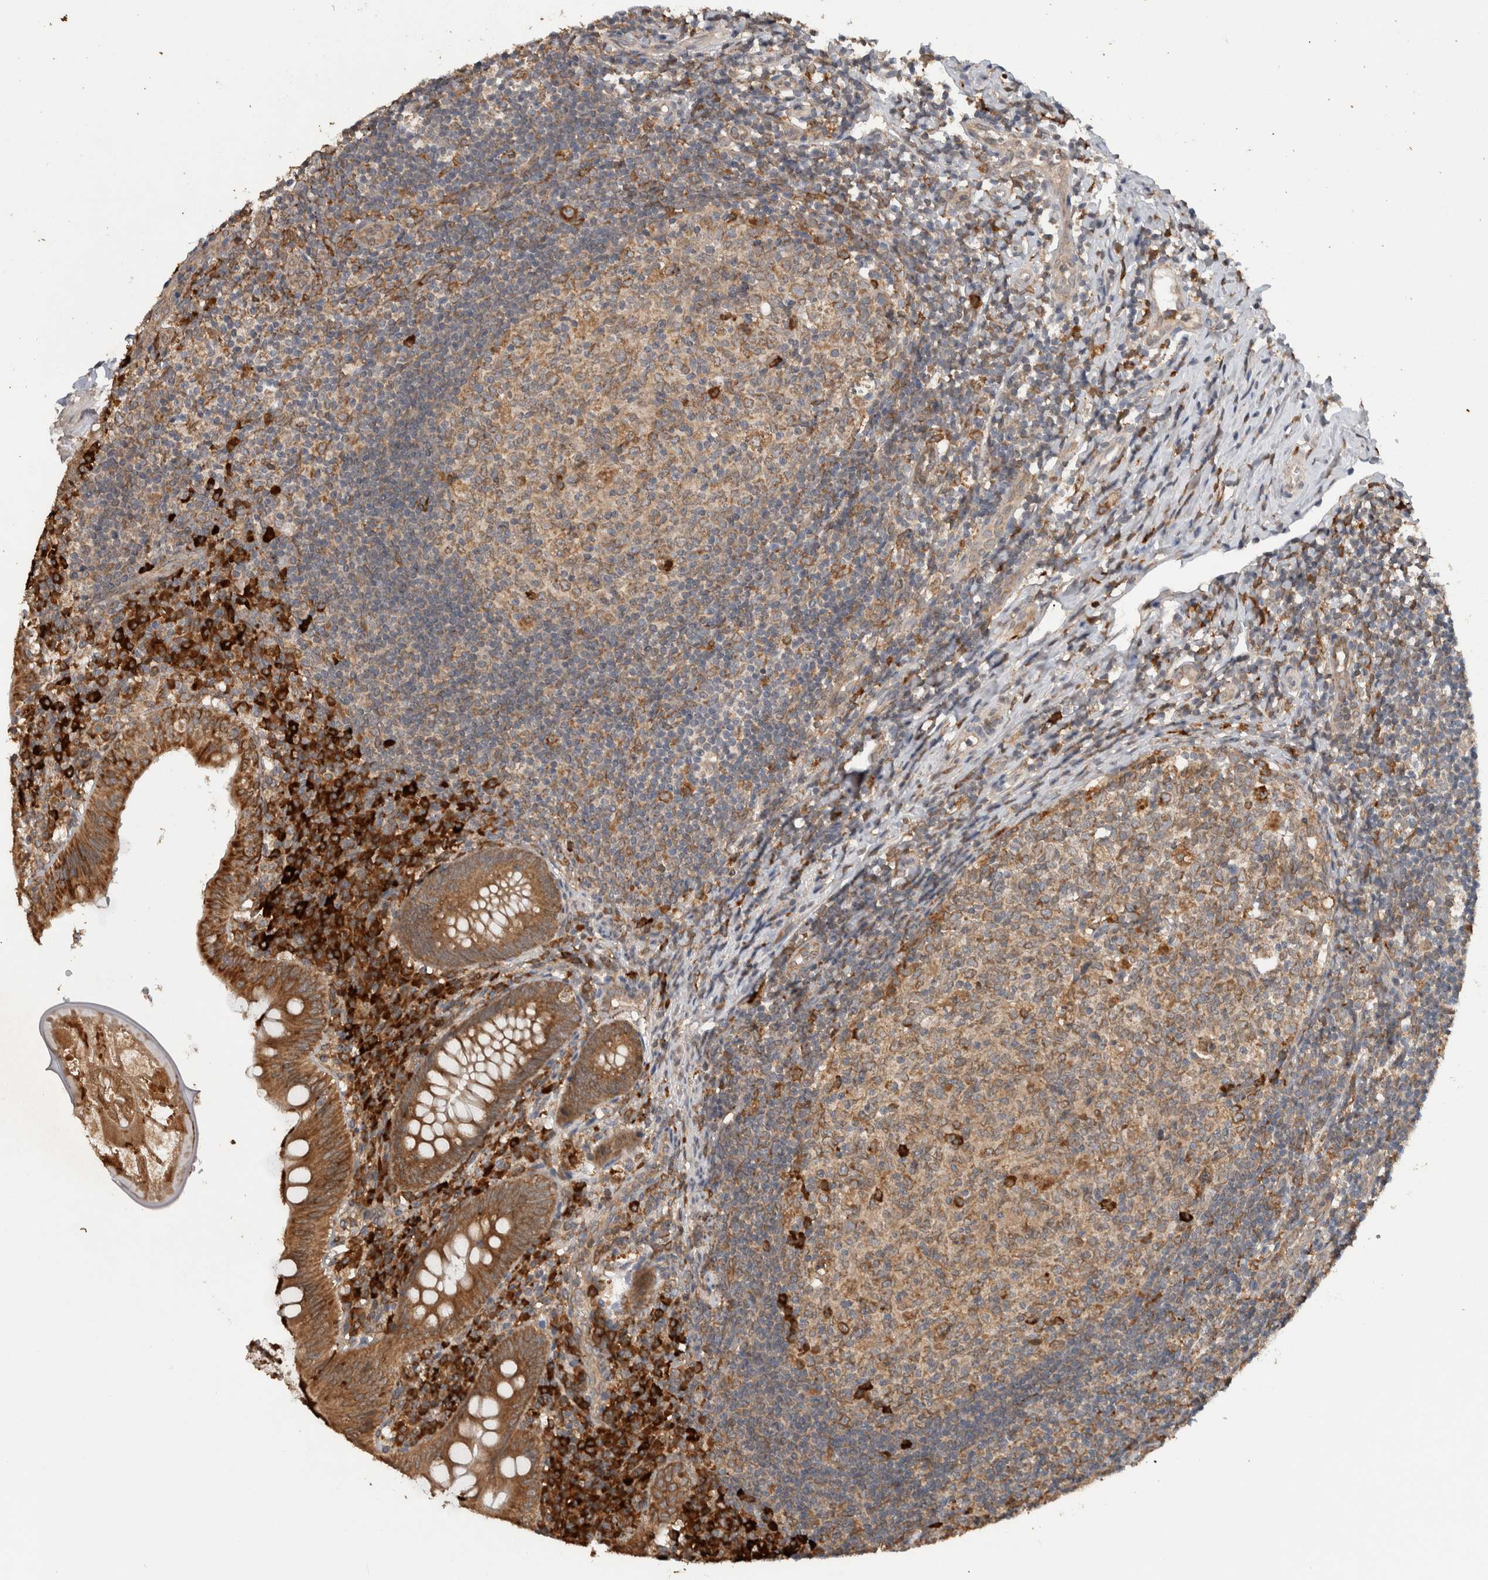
{"staining": {"intensity": "strong", "quantity": ">75%", "location": "cytoplasmic/membranous"}, "tissue": "appendix", "cell_type": "Glandular cells", "image_type": "normal", "snomed": [{"axis": "morphology", "description": "Normal tissue, NOS"}, {"axis": "topography", "description": "Appendix"}], "caption": "Glandular cells reveal high levels of strong cytoplasmic/membranous expression in about >75% of cells in benign human appendix. (brown staining indicates protein expression, while blue staining denotes nuclei).", "gene": "ADGRL3", "patient": {"sex": "male", "age": 8}}